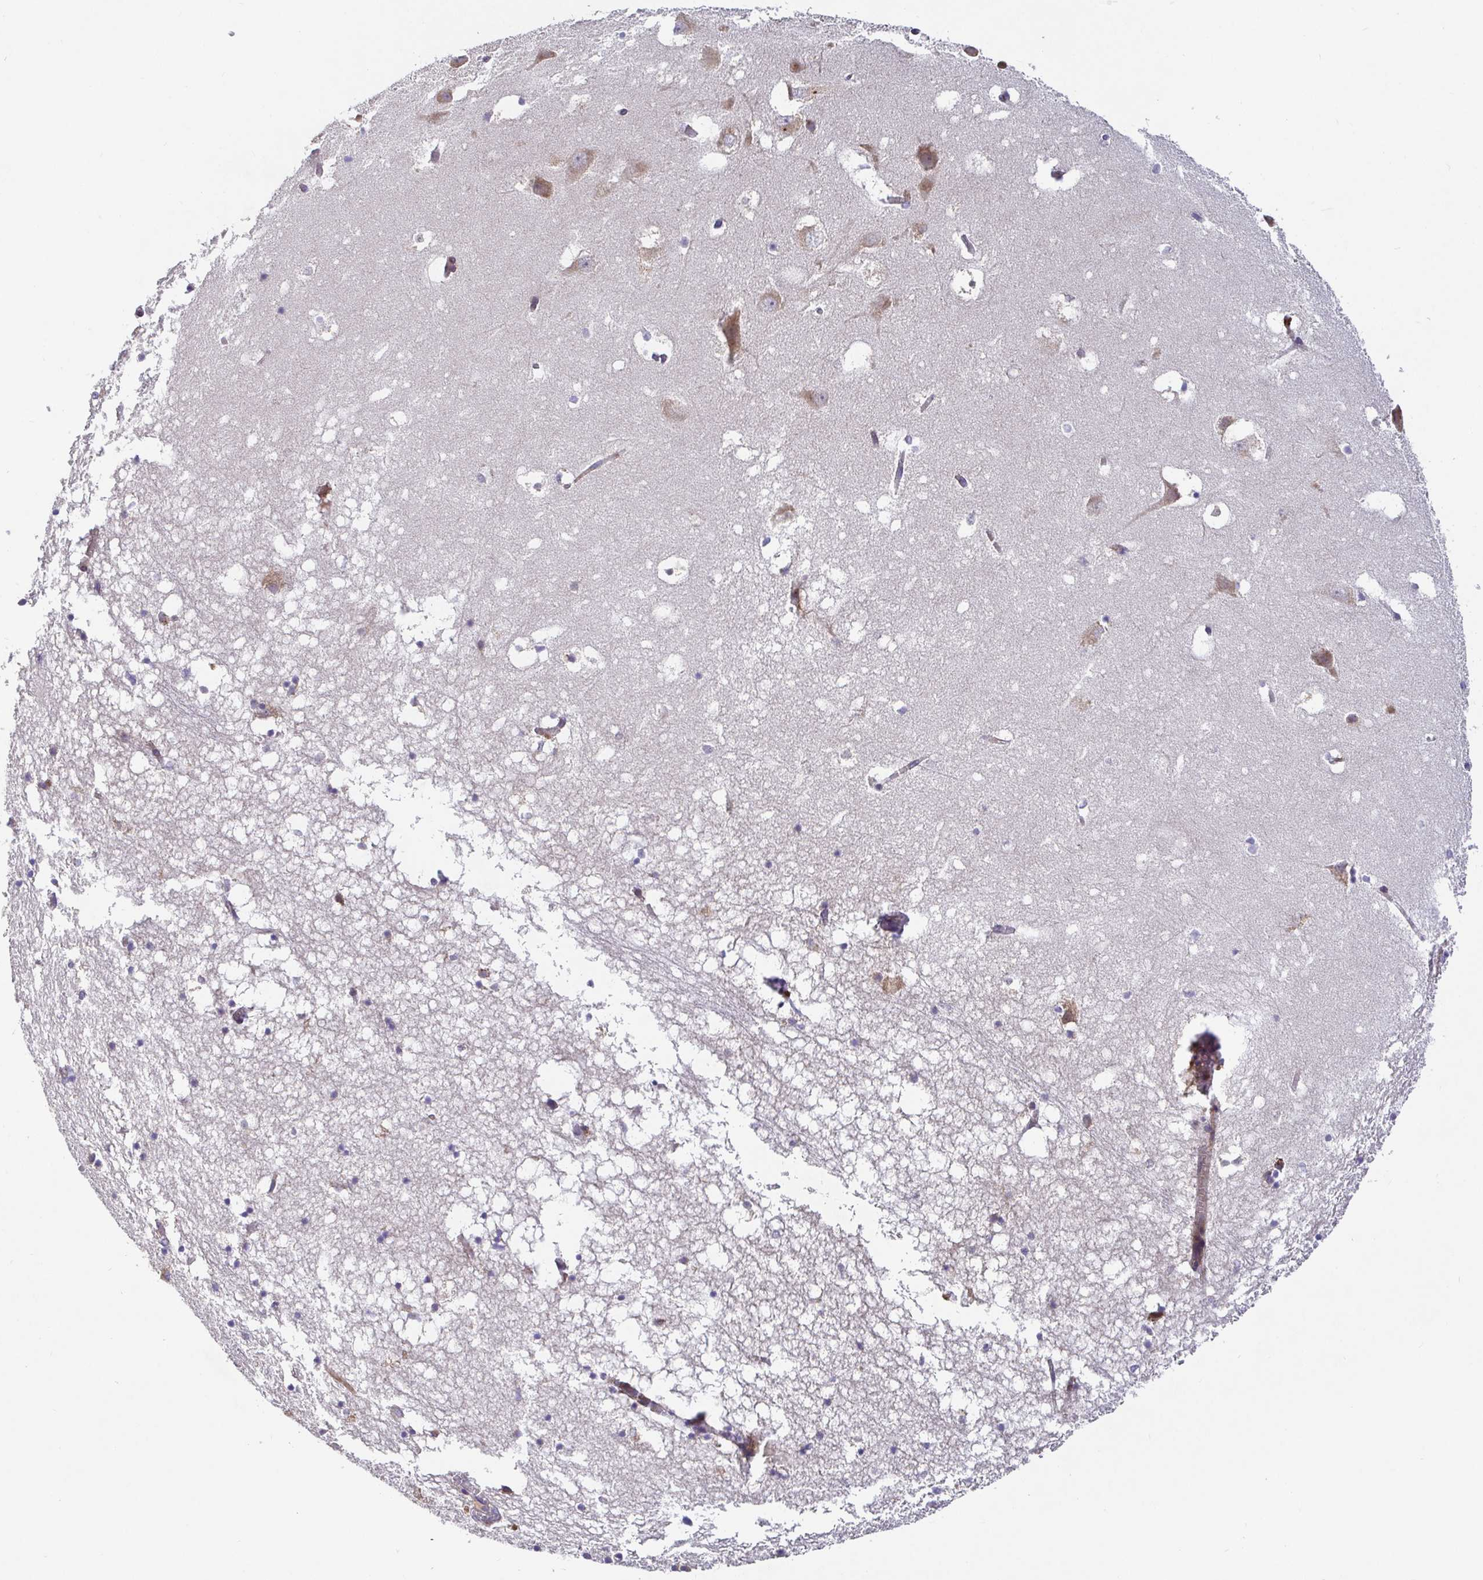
{"staining": {"intensity": "negative", "quantity": "none", "location": "none"}, "tissue": "hippocampus", "cell_type": "Glial cells", "image_type": "normal", "snomed": [{"axis": "morphology", "description": "Normal tissue, NOS"}, {"axis": "topography", "description": "Hippocampus"}], "caption": "Immunohistochemistry (IHC) micrograph of unremarkable human hippocampus stained for a protein (brown), which displays no positivity in glial cells.", "gene": "ELP1", "patient": {"sex": "male", "age": 58}}